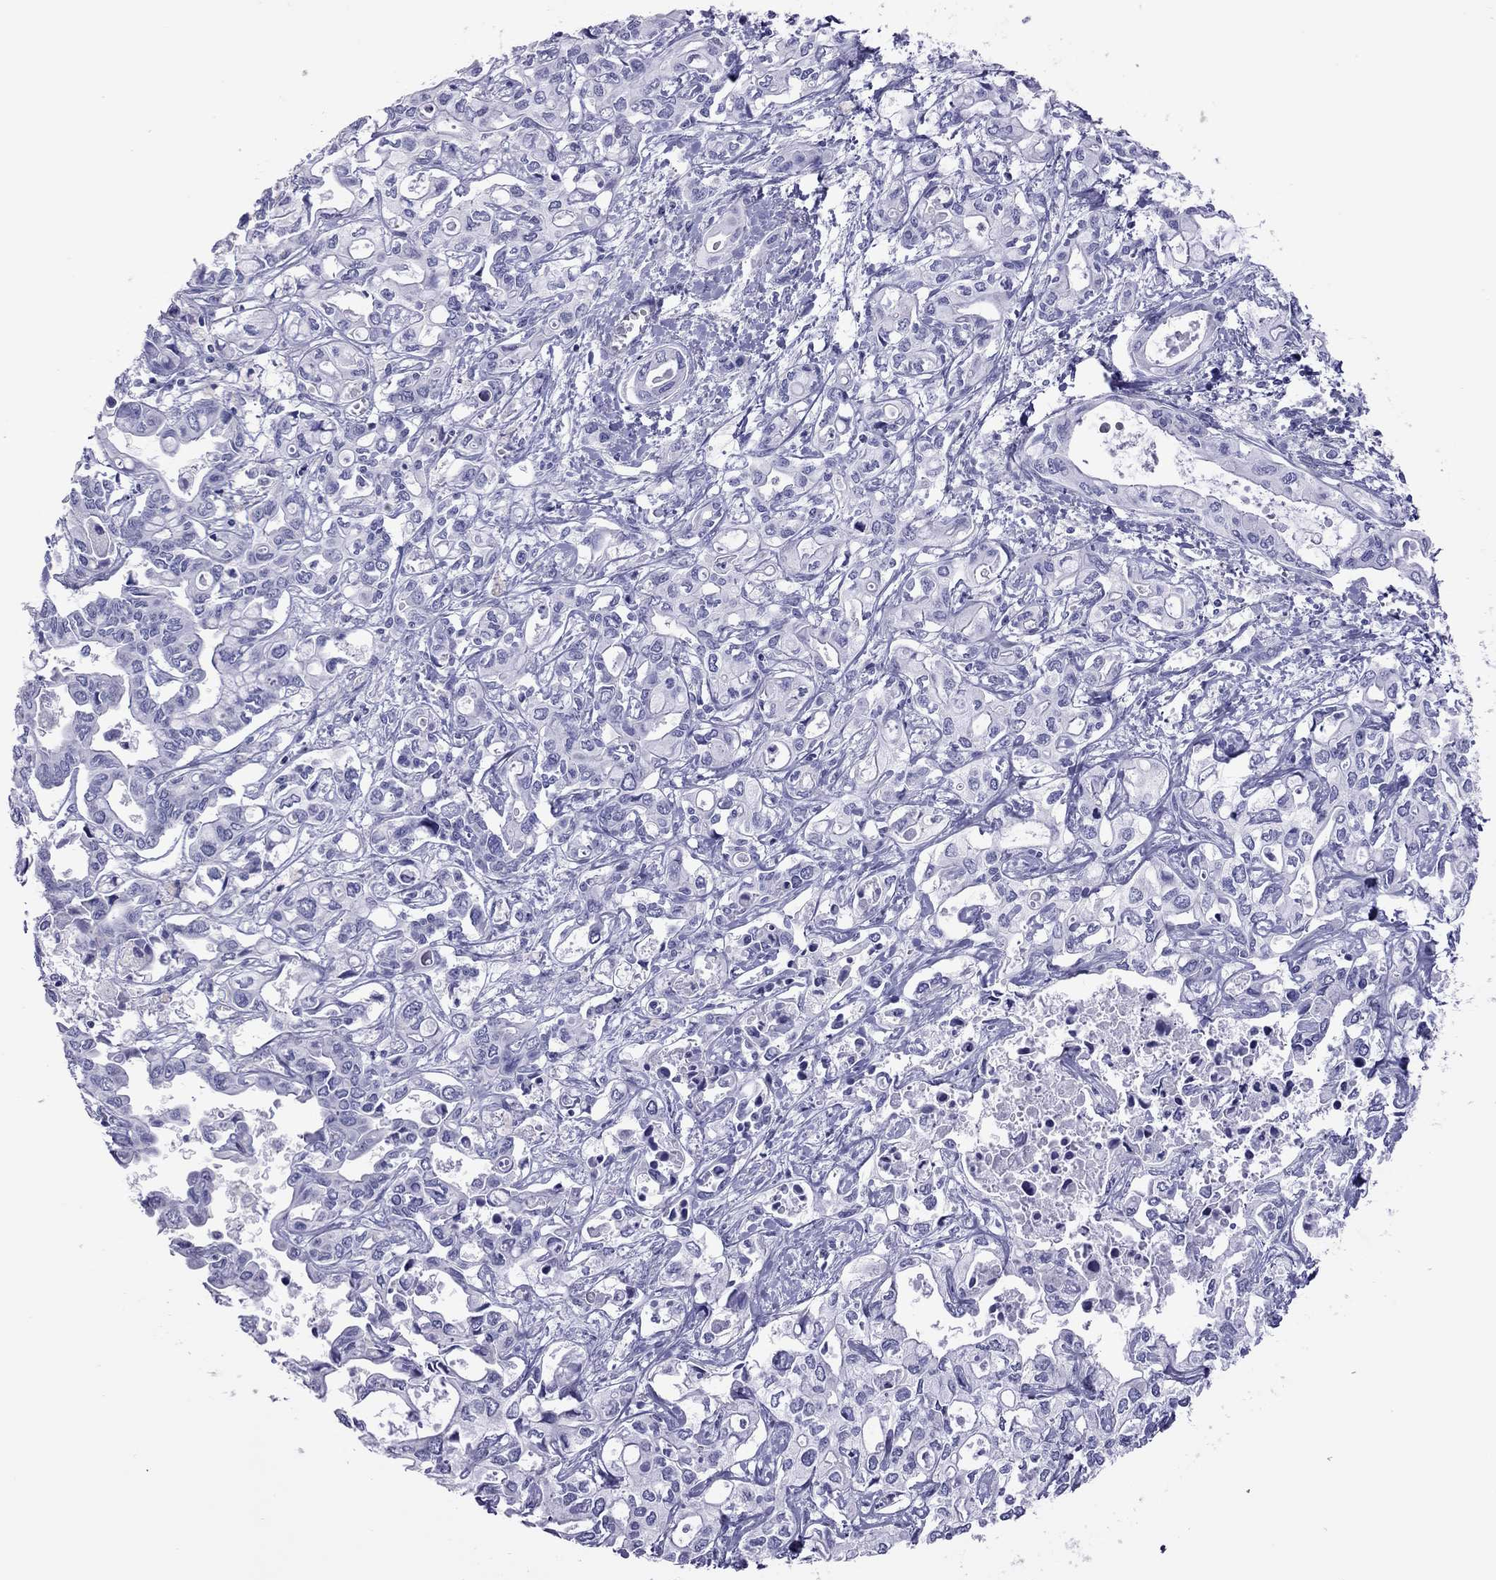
{"staining": {"intensity": "negative", "quantity": "none", "location": "none"}, "tissue": "liver cancer", "cell_type": "Tumor cells", "image_type": "cancer", "snomed": [{"axis": "morphology", "description": "Cholangiocarcinoma"}, {"axis": "topography", "description": "Liver"}], "caption": "DAB immunohistochemical staining of human liver cholangiocarcinoma exhibits no significant staining in tumor cells.", "gene": "STAG3", "patient": {"sex": "female", "age": 64}}